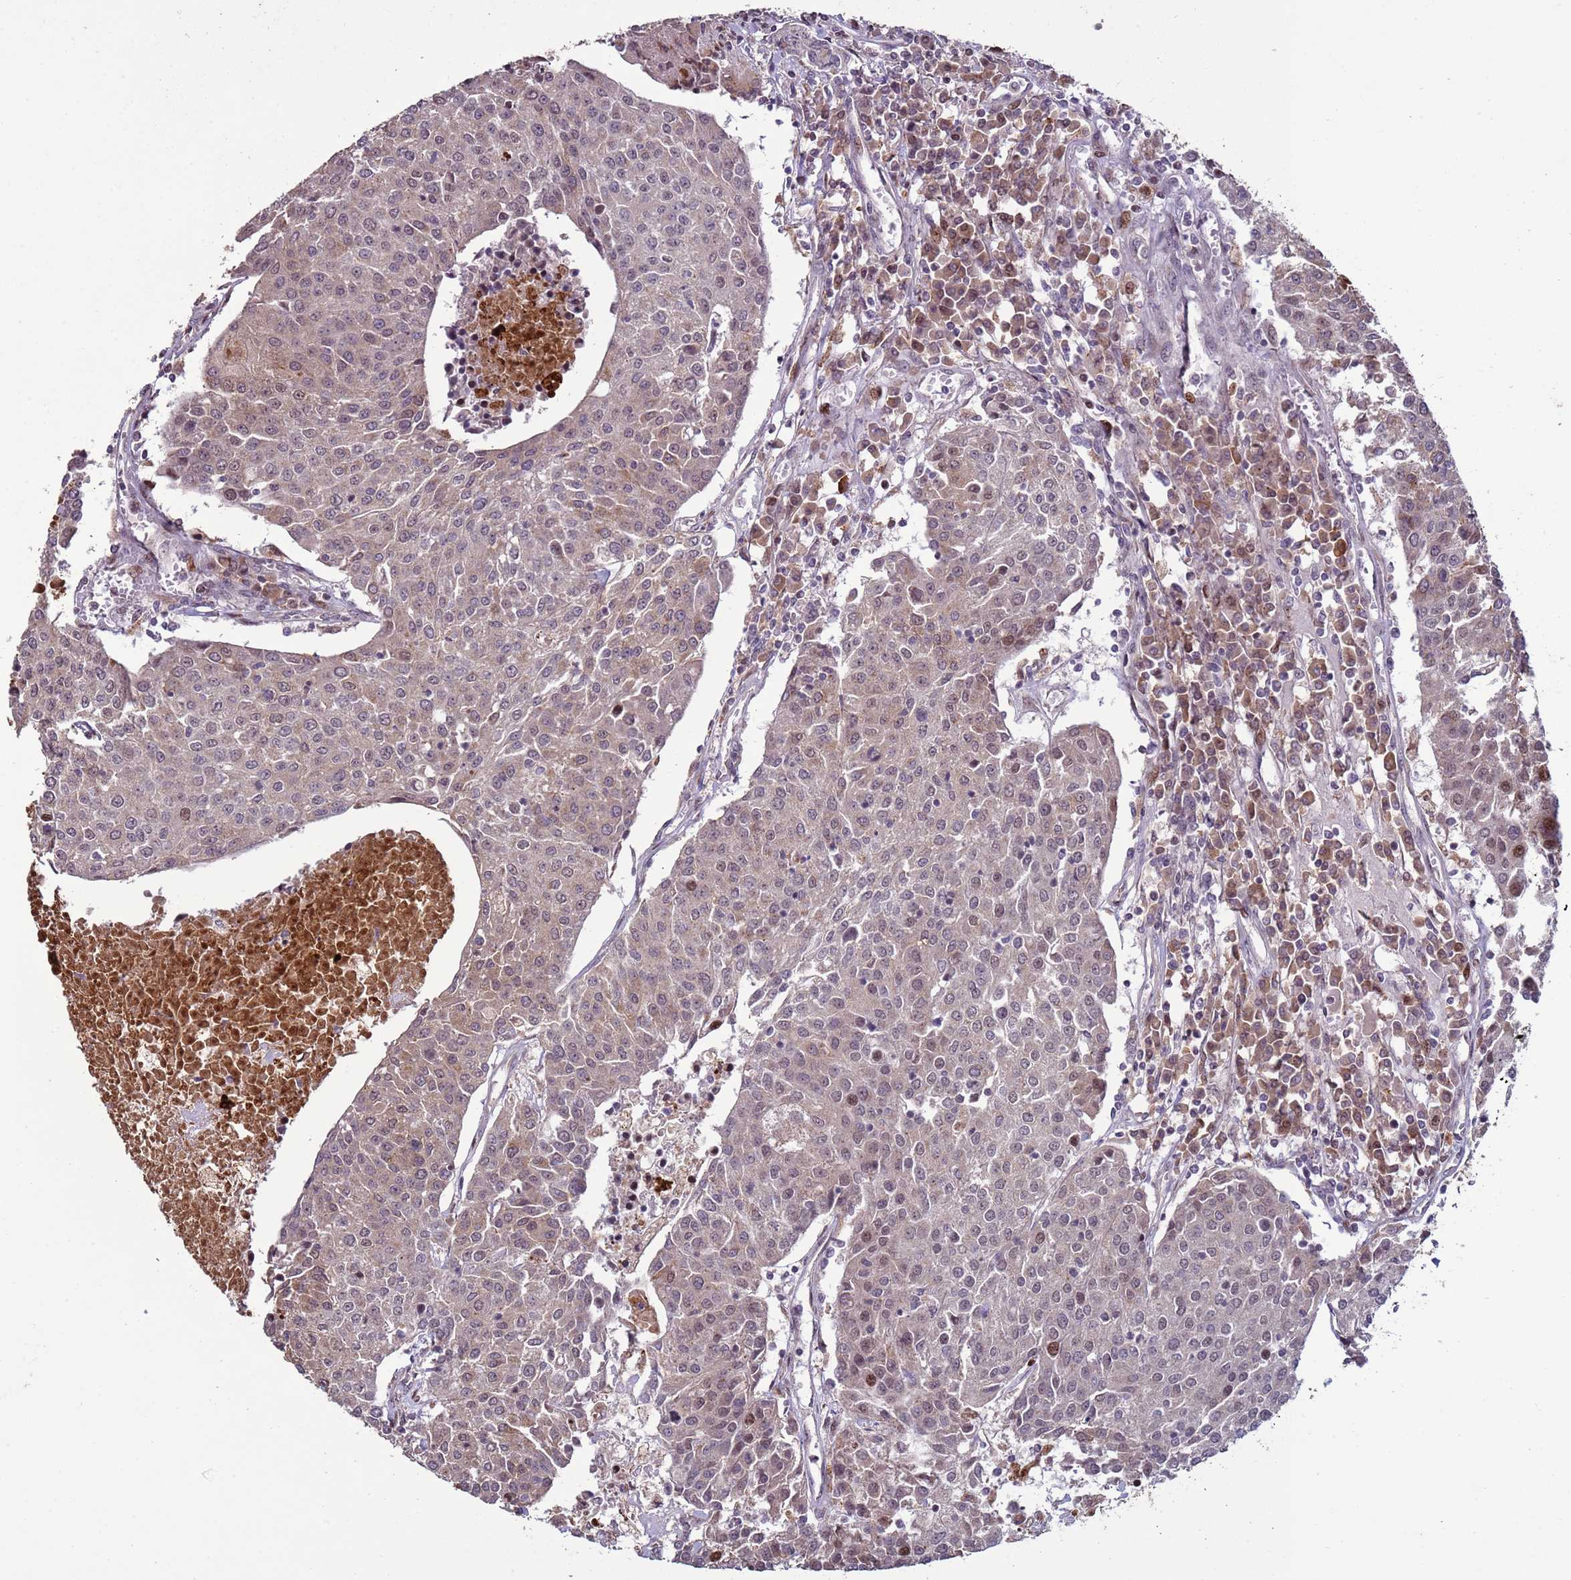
{"staining": {"intensity": "negative", "quantity": "none", "location": "none"}, "tissue": "urothelial cancer", "cell_type": "Tumor cells", "image_type": "cancer", "snomed": [{"axis": "morphology", "description": "Urothelial carcinoma, High grade"}, {"axis": "topography", "description": "Urinary bladder"}], "caption": "This is an immunohistochemistry (IHC) photomicrograph of human high-grade urothelial carcinoma. There is no expression in tumor cells.", "gene": "HGH1", "patient": {"sex": "female", "age": 85}}